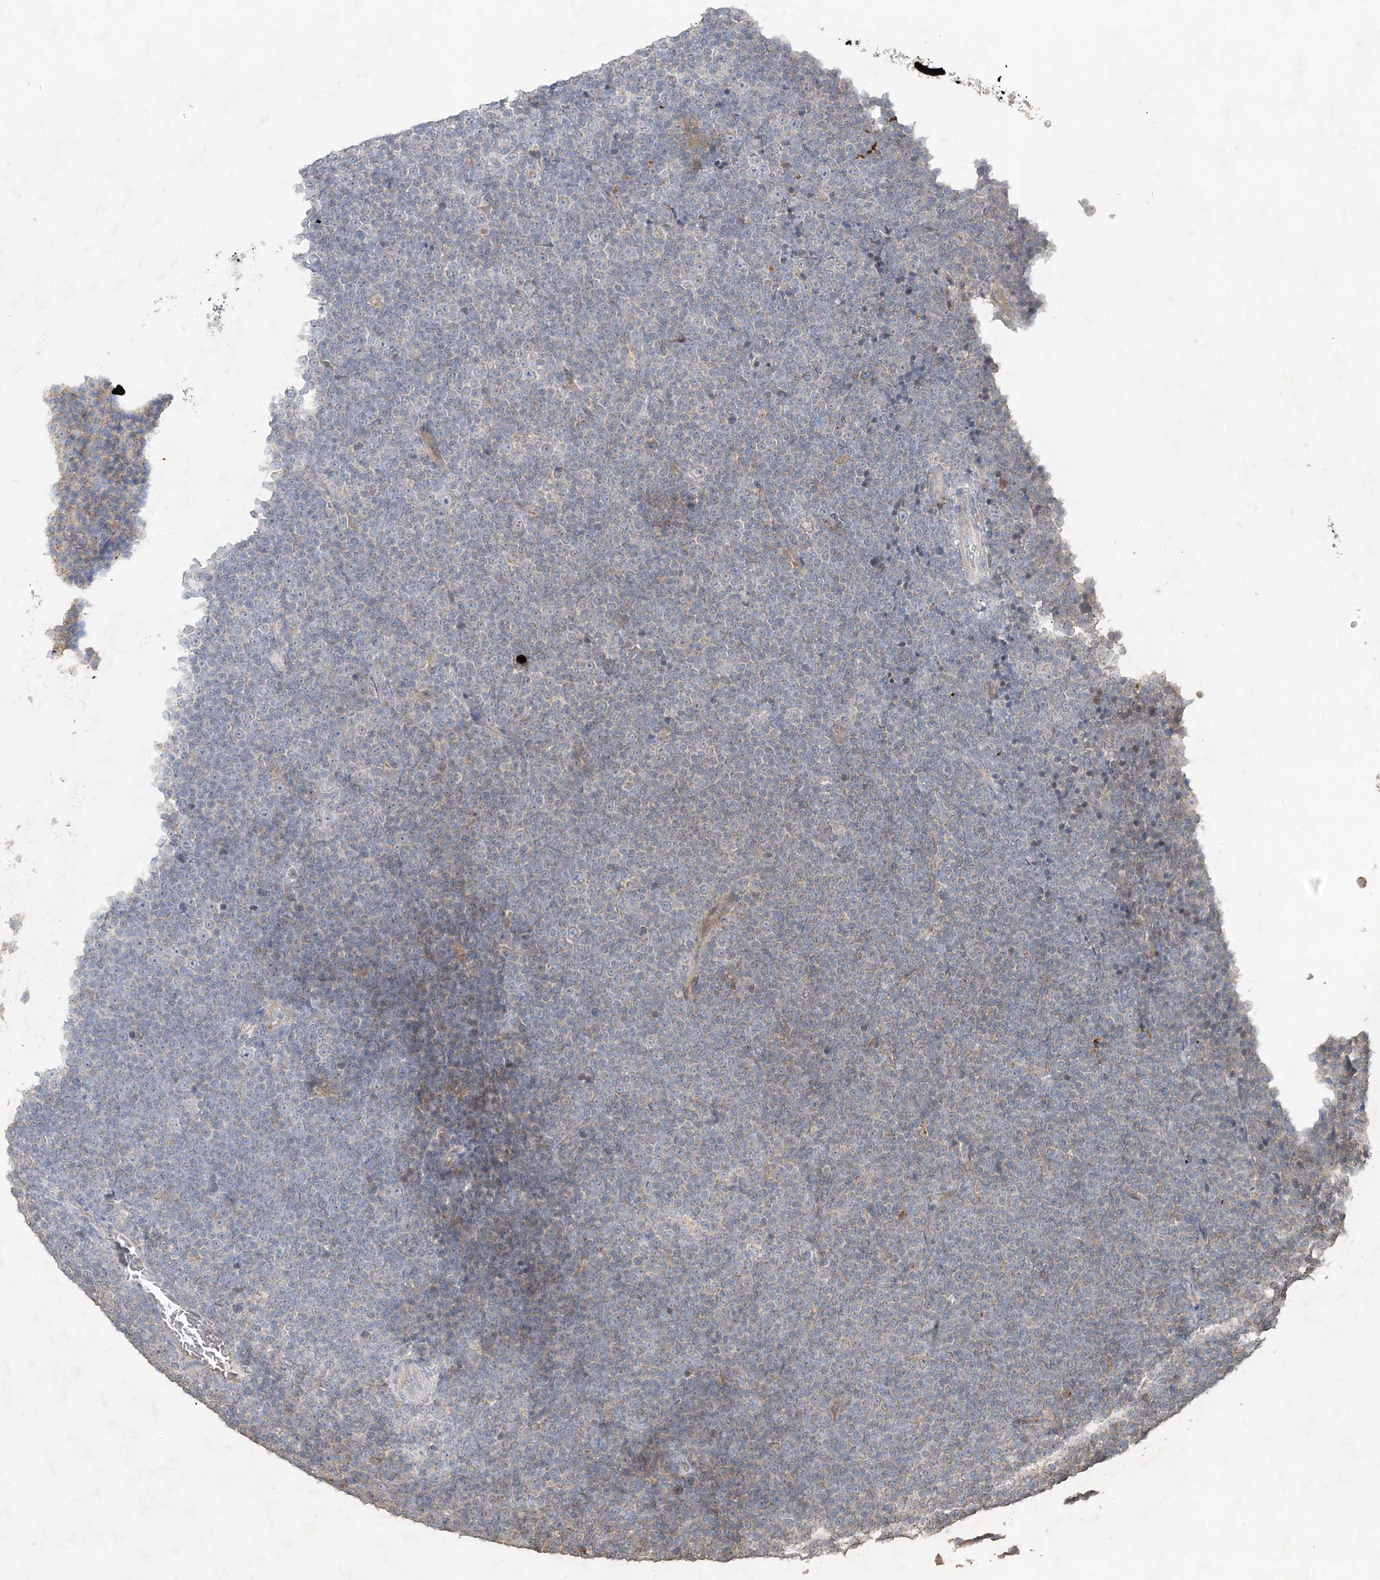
{"staining": {"intensity": "negative", "quantity": "none", "location": "none"}, "tissue": "lymphoma", "cell_type": "Tumor cells", "image_type": "cancer", "snomed": [{"axis": "morphology", "description": "Malignant lymphoma, non-Hodgkin's type, Low grade"}, {"axis": "topography", "description": "Lymph node"}], "caption": "Malignant lymphoma, non-Hodgkin's type (low-grade) was stained to show a protein in brown. There is no significant positivity in tumor cells.", "gene": "RAB14", "patient": {"sex": "female", "age": 67}}